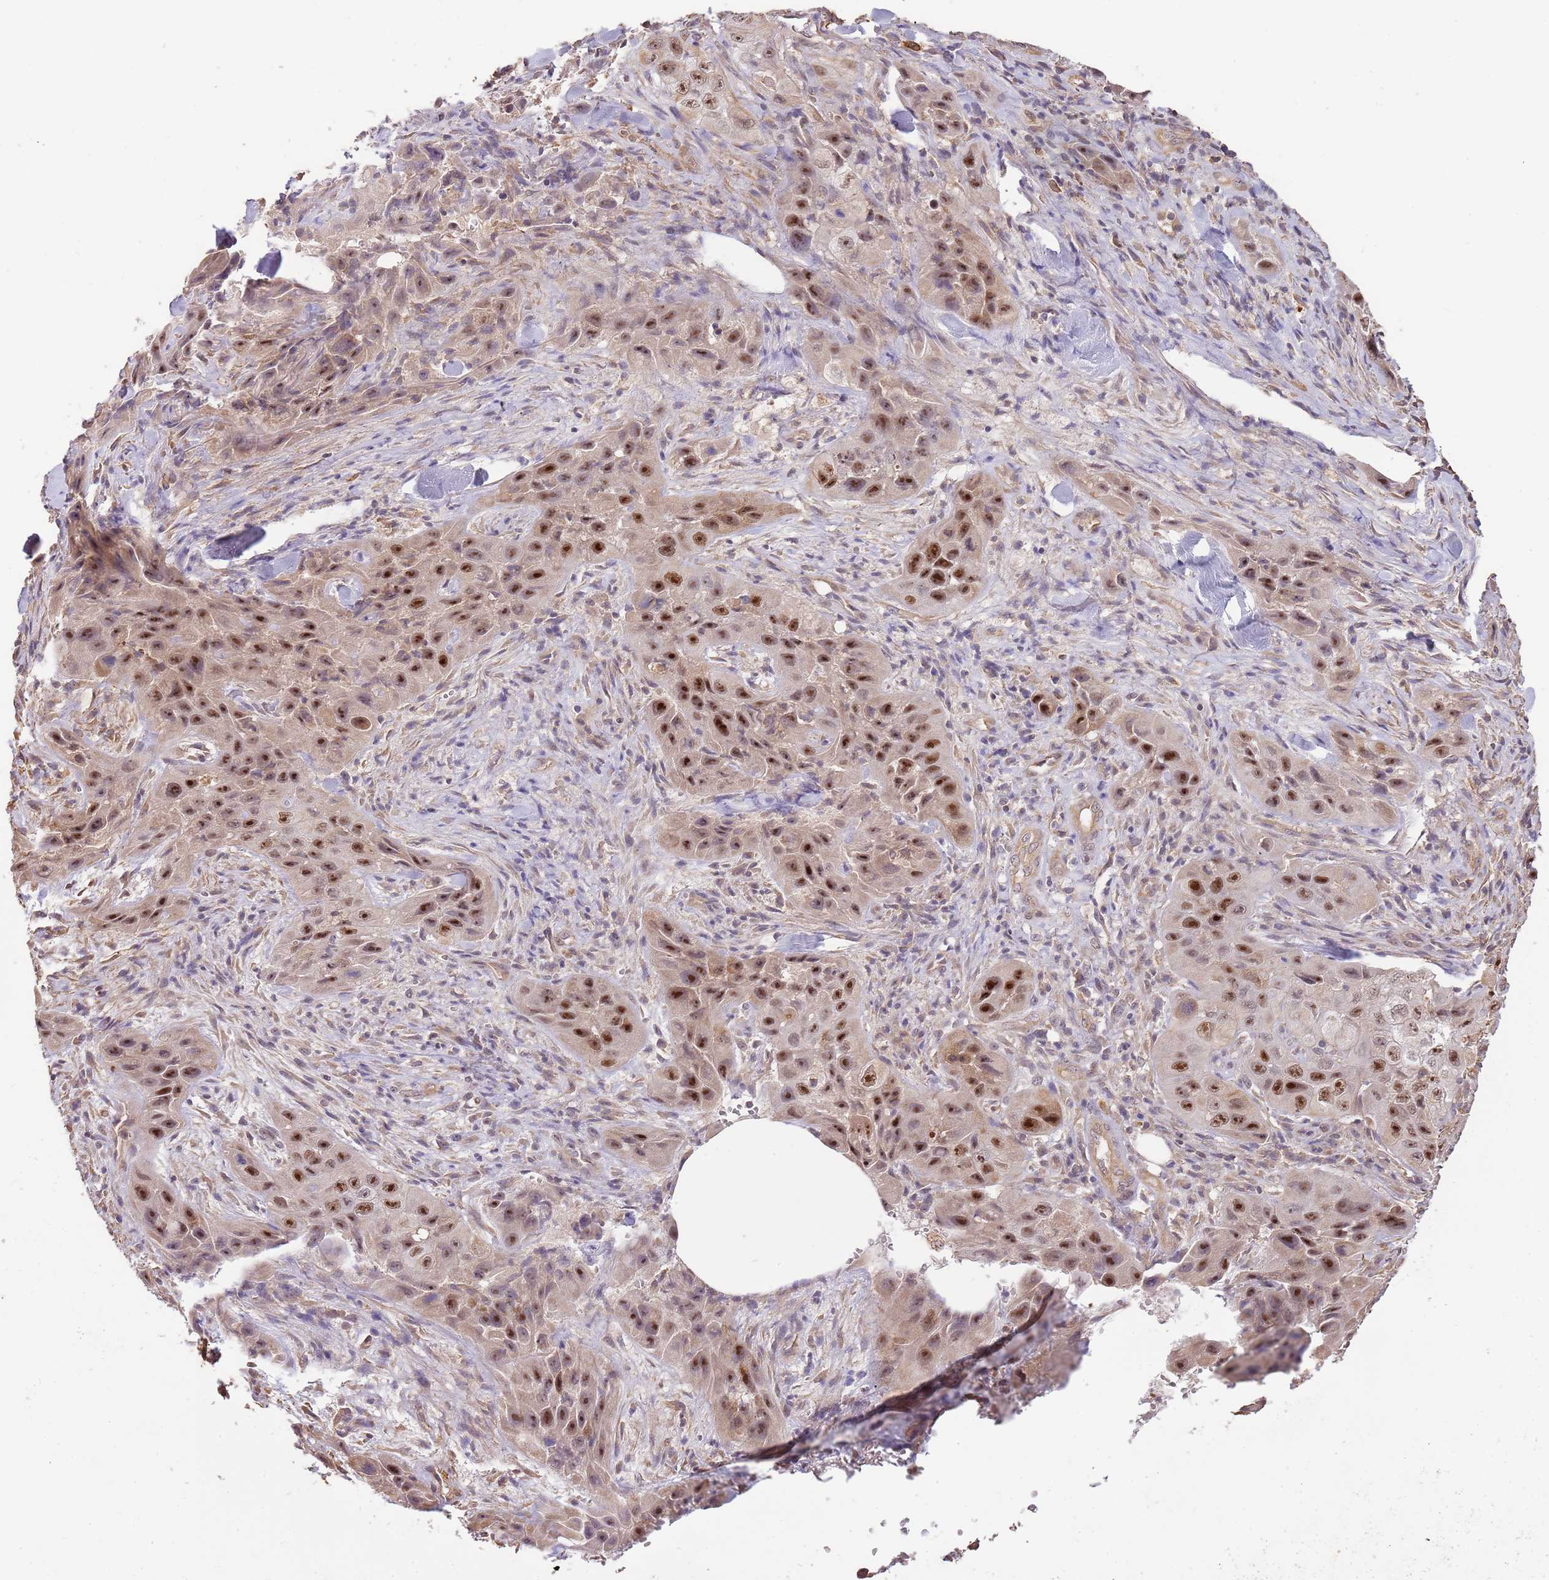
{"staining": {"intensity": "strong", "quantity": ">75%", "location": "nuclear"}, "tissue": "skin cancer", "cell_type": "Tumor cells", "image_type": "cancer", "snomed": [{"axis": "morphology", "description": "Squamous cell carcinoma, NOS"}, {"axis": "topography", "description": "Skin"}, {"axis": "topography", "description": "Subcutis"}], "caption": "Skin squamous cell carcinoma stained with a protein marker displays strong staining in tumor cells.", "gene": "SURF2", "patient": {"sex": "male", "age": 73}}